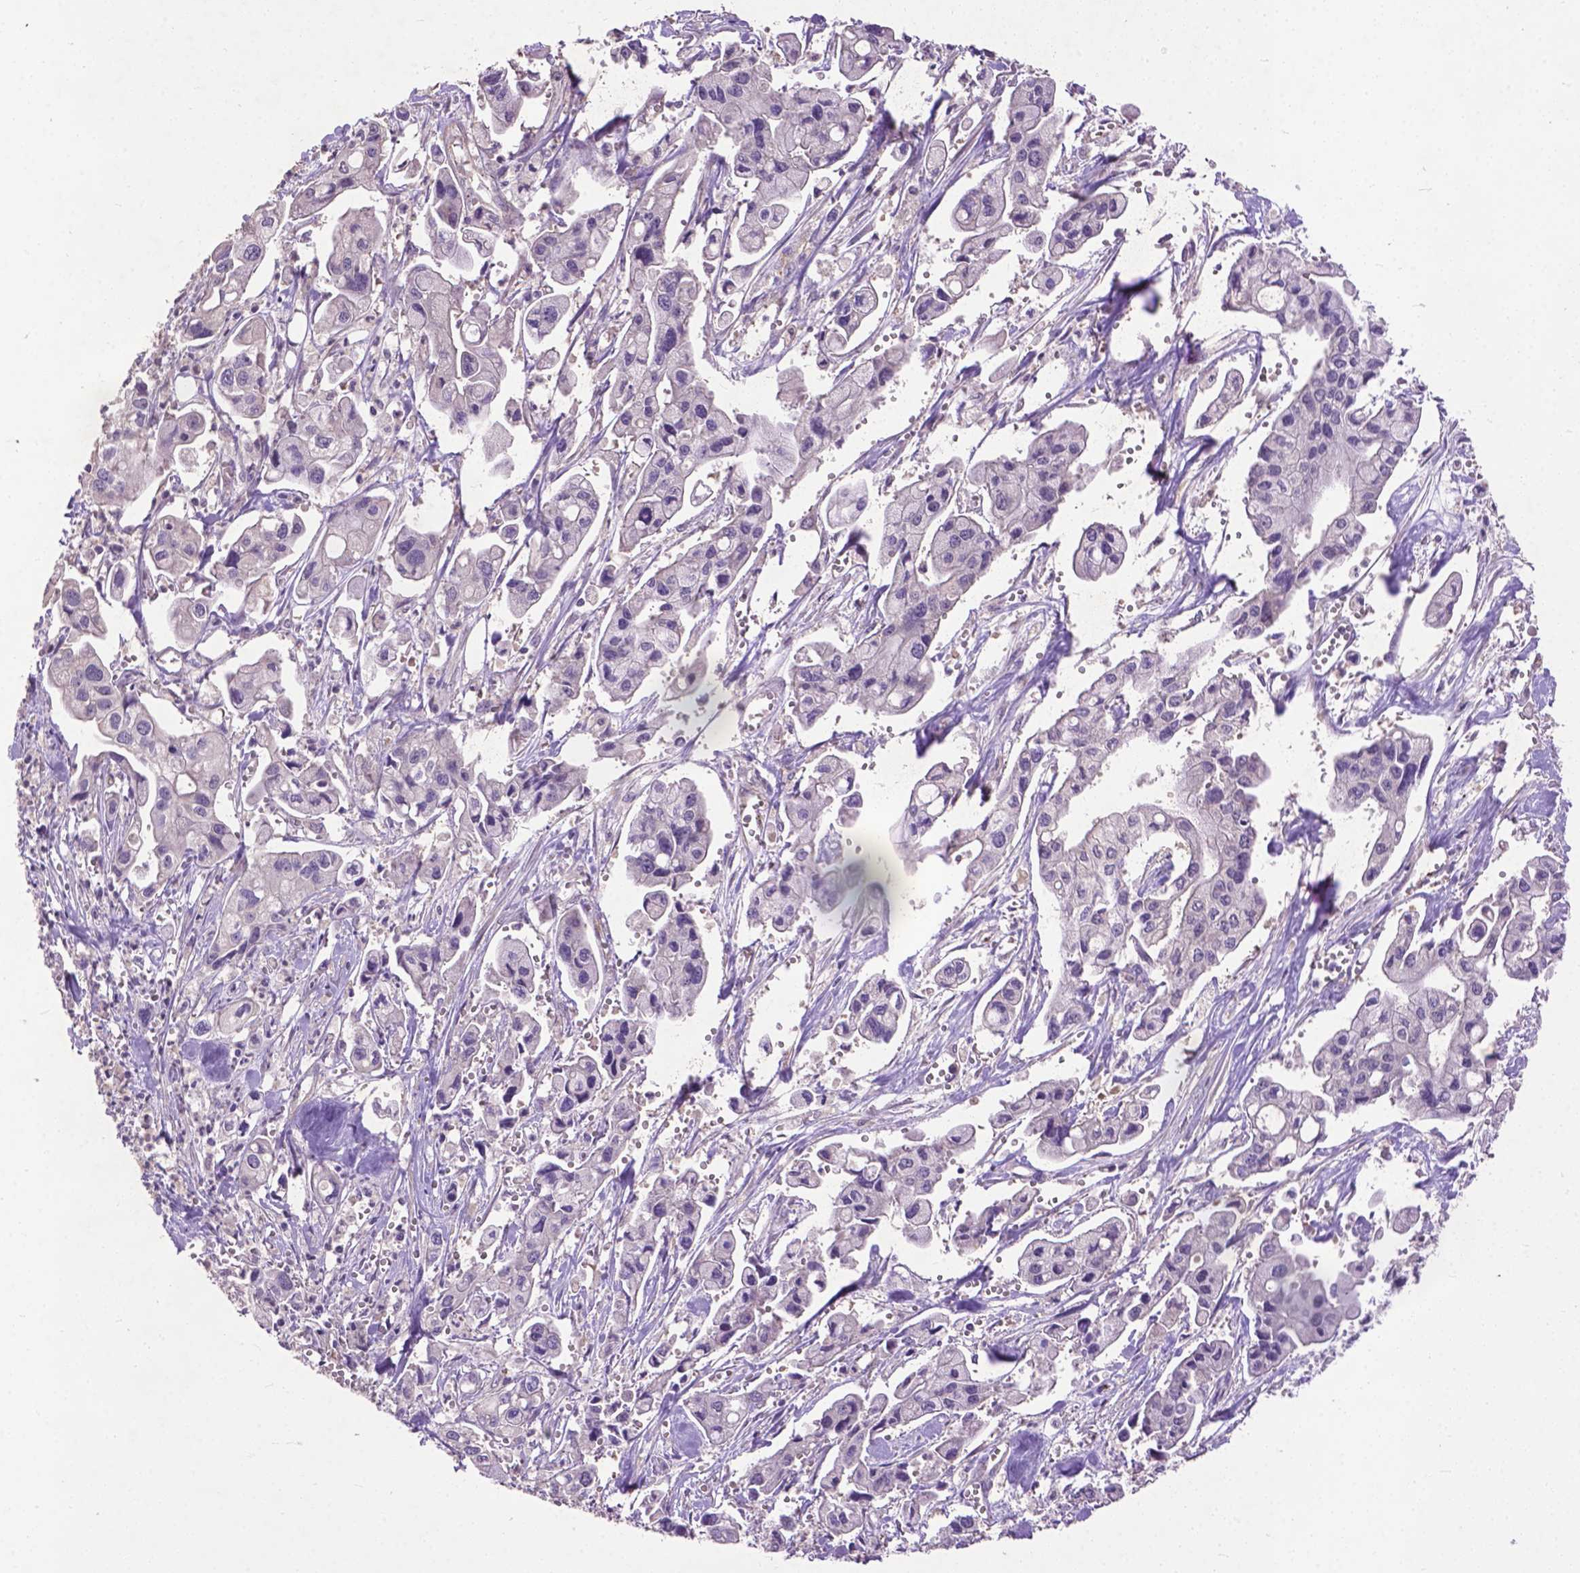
{"staining": {"intensity": "negative", "quantity": "none", "location": "none"}, "tissue": "pancreatic cancer", "cell_type": "Tumor cells", "image_type": "cancer", "snomed": [{"axis": "morphology", "description": "Adenocarcinoma, NOS"}, {"axis": "topography", "description": "Pancreas"}], "caption": "A photomicrograph of human pancreatic adenocarcinoma is negative for staining in tumor cells.", "gene": "ZNF337", "patient": {"sex": "male", "age": 70}}